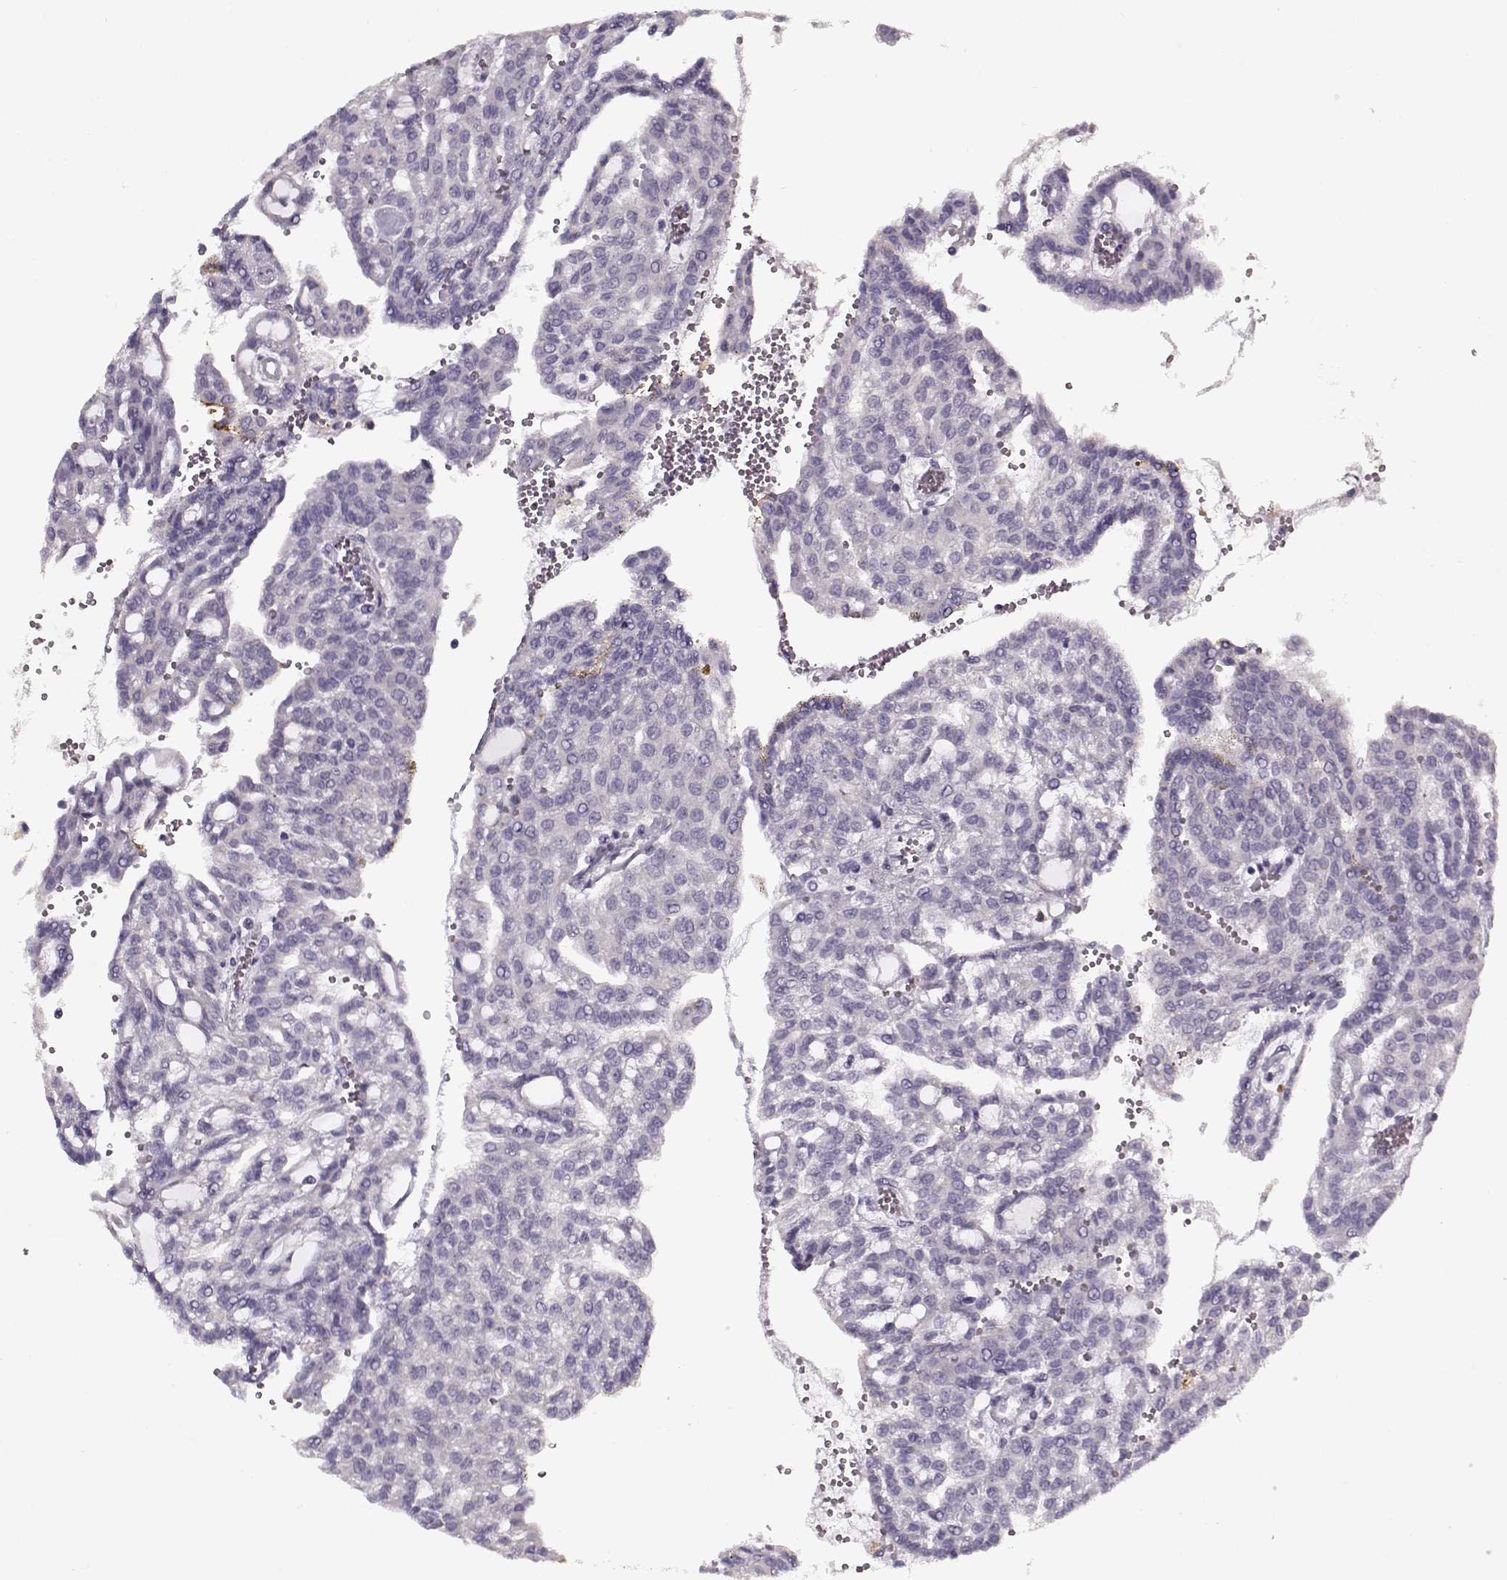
{"staining": {"intensity": "negative", "quantity": "none", "location": "none"}, "tissue": "renal cancer", "cell_type": "Tumor cells", "image_type": "cancer", "snomed": [{"axis": "morphology", "description": "Adenocarcinoma, NOS"}, {"axis": "topography", "description": "Kidney"}], "caption": "Immunohistochemistry micrograph of renal cancer stained for a protein (brown), which shows no staining in tumor cells.", "gene": "LUM", "patient": {"sex": "male", "age": 63}}